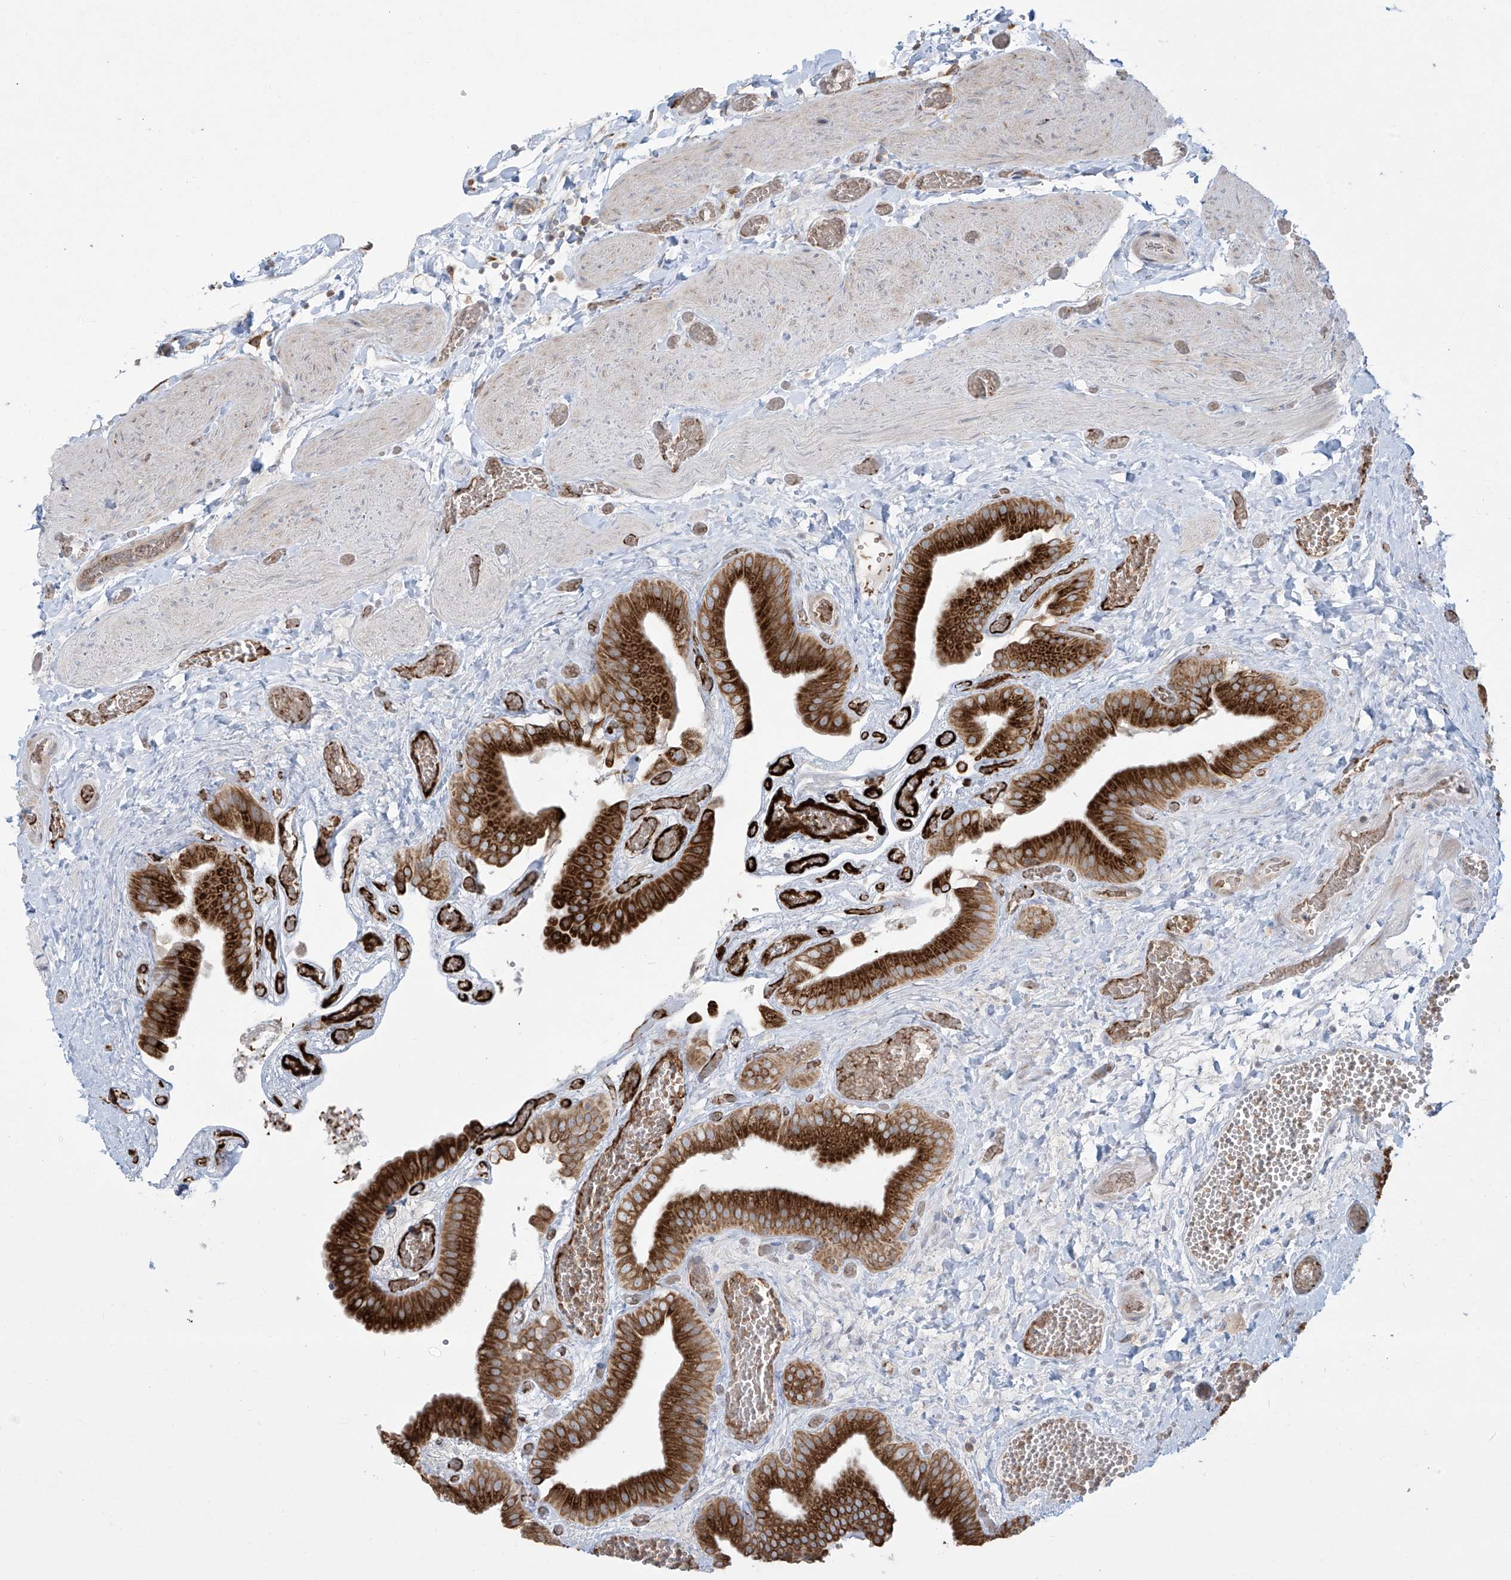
{"staining": {"intensity": "strong", "quantity": ">75%", "location": "cytoplasmic/membranous"}, "tissue": "gallbladder", "cell_type": "Glandular cells", "image_type": "normal", "snomed": [{"axis": "morphology", "description": "Normal tissue, NOS"}, {"axis": "topography", "description": "Gallbladder"}], "caption": "High-magnification brightfield microscopy of unremarkable gallbladder stained with DAB (brown) and counterstained with hematoxylin (blue). glandular cells exhibit strong cytoplasmic/membranous staining is appreciated in about>75% of cells.", "gene": "MX1", "patient": {"sex": "female", "age": 64}}